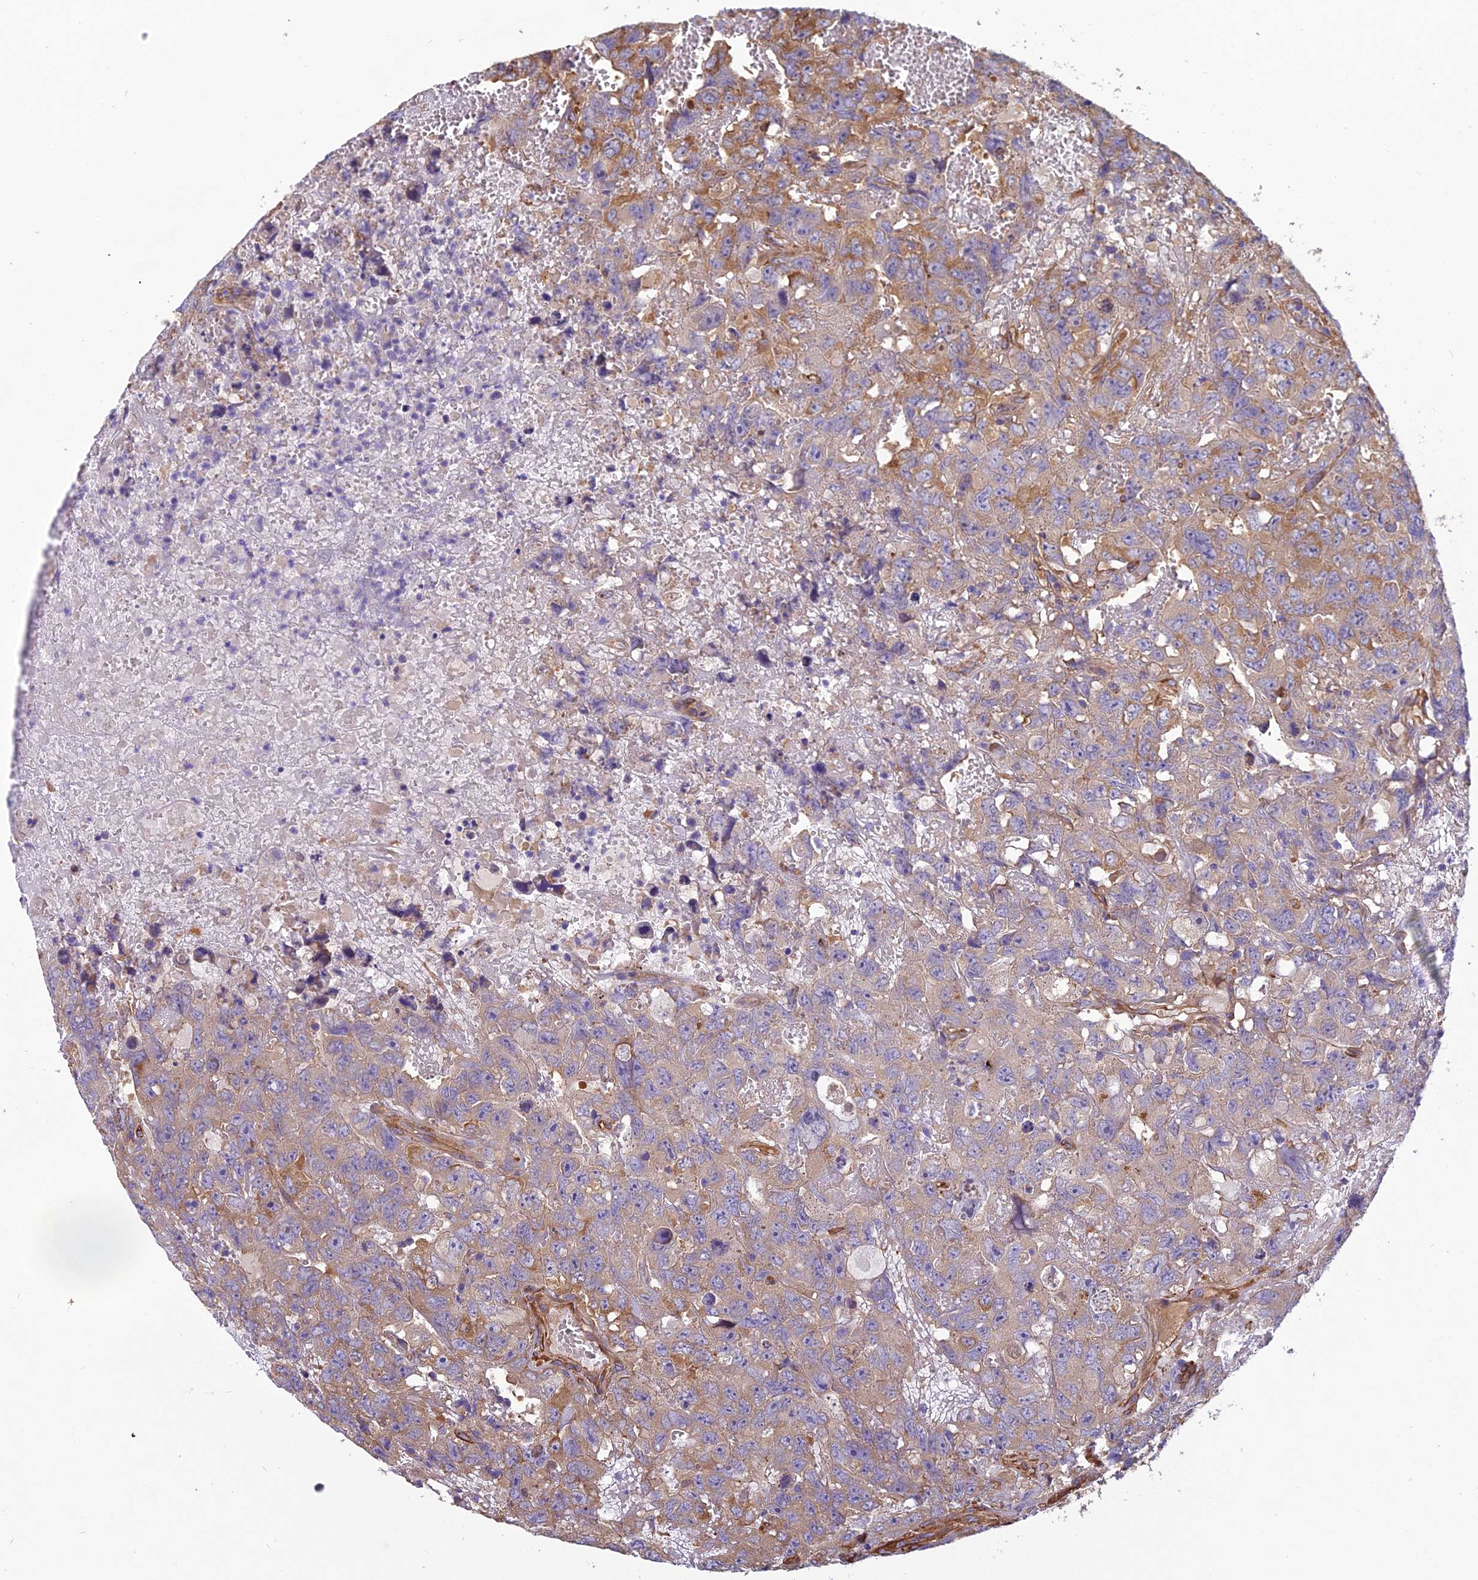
{"staining": {"intensity": "moderate", "quantity": "25%-75%", "location": "cytoplasmic/membranous"}, "tissue": "testis cancer", "cell_type": "Tumor cells", "image_type": "cancer", "snomed": [{"axis": "morphology", "description": "Carcinoma, Embryonal, NOS"}, {"axis": "topography", "description": "Testis"}], "caption": "Embryonal carcinoma (testis) stained for a protein (brown) shows moderate cytoplasmic/membranous positive staining in approximately 25%-75% of tumor cells.", "gene": "SPDL1", "patient": {"sex": "male", "age": 45}}